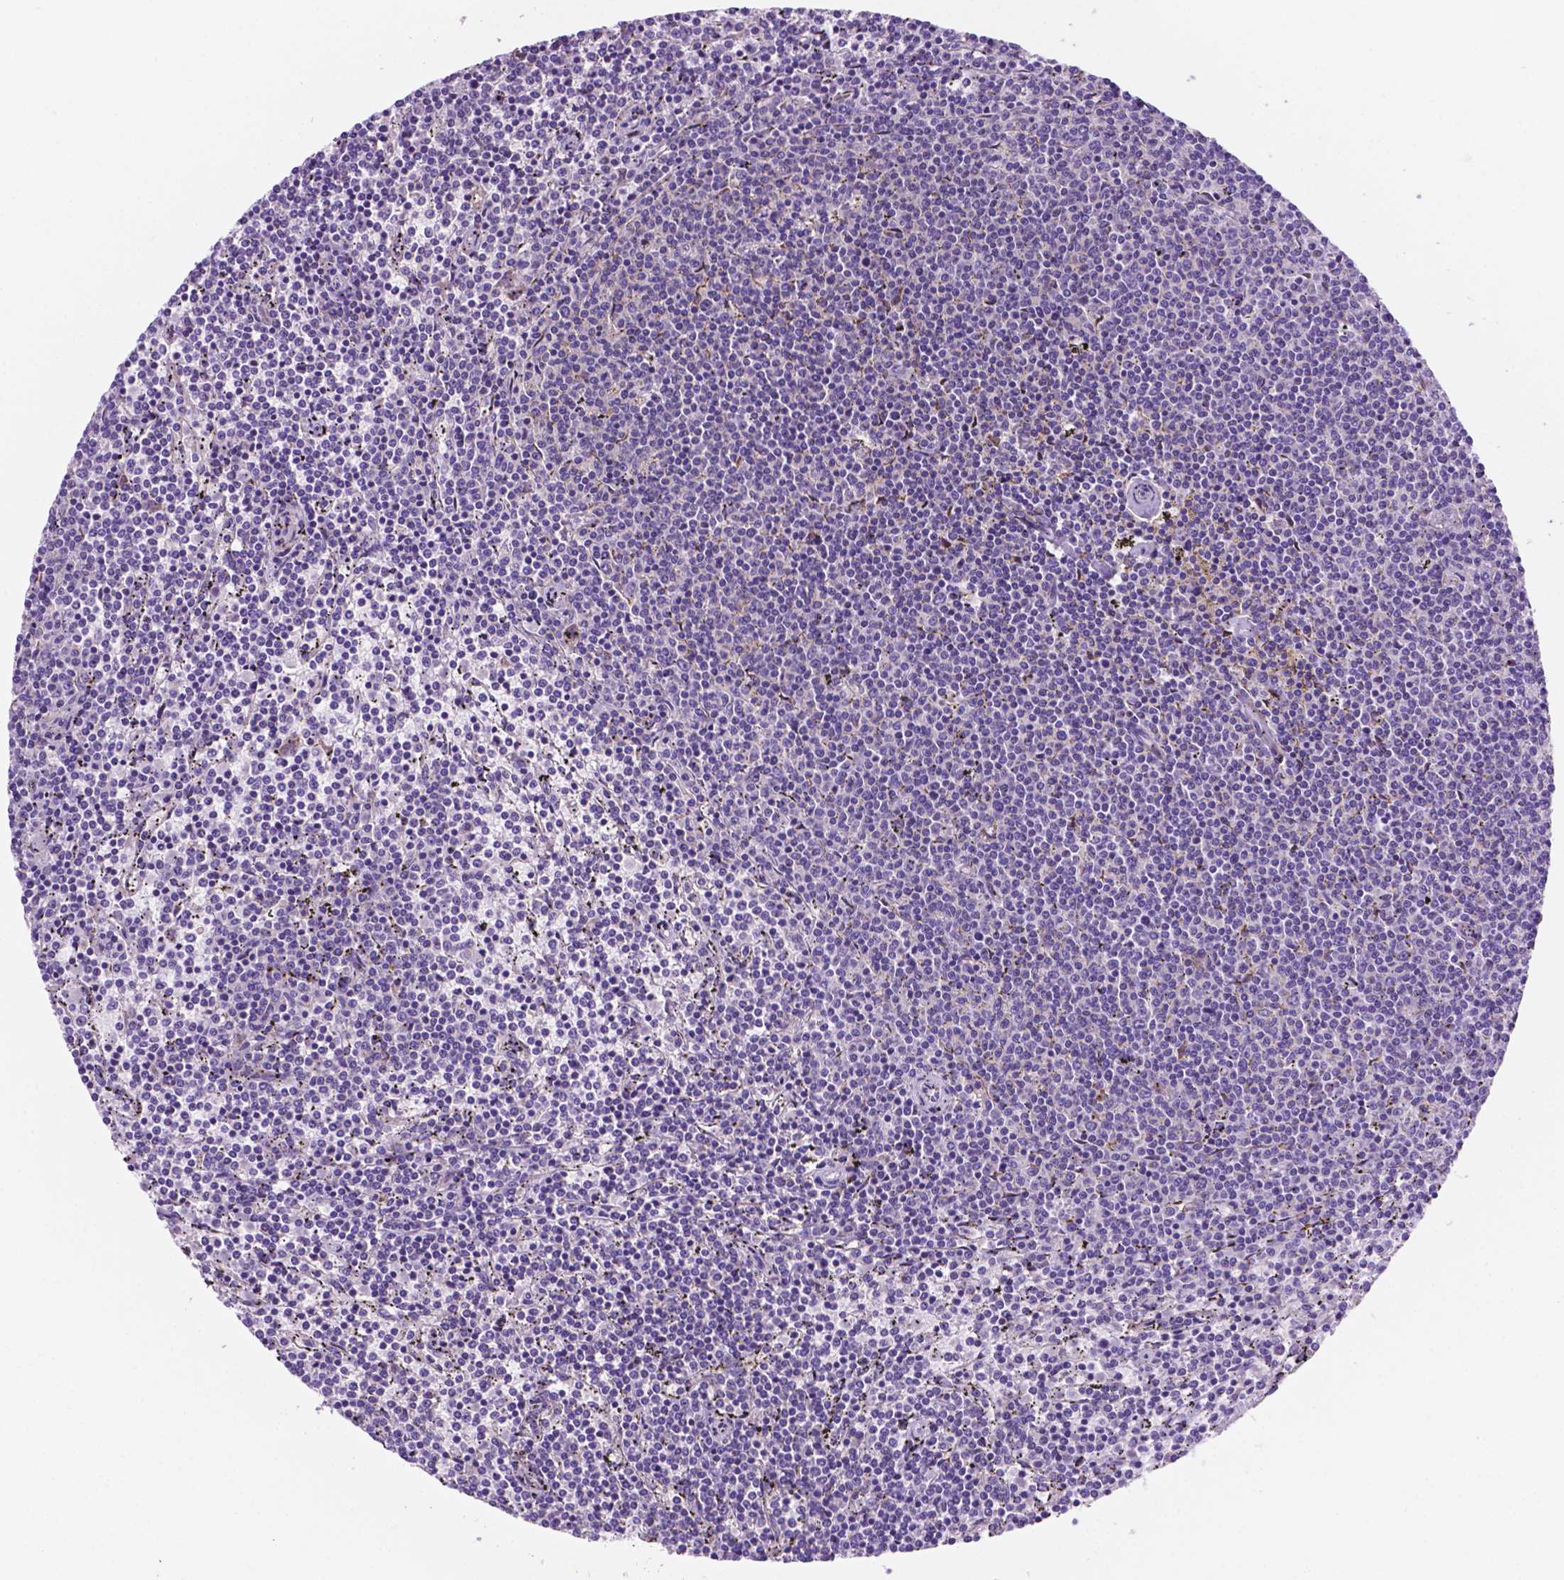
{"staining": {"intensity": "negative", "quantity": "none", "location": "none"}, "tissue": "lymphoma", "cell_type": "Tumor cells", "image_type": "cancer", "snomed": [{"axis": "morphology", "description": "Malignant lymphoma, non-Hodgkin's type, Low grade"}, {"axis": "topography", "description": "Spleen"}], "caption": "A micrograph of human lymphoma is negative for staining in tumor cells.", "gene": "CEACAM7", "patient": {"sex": "female", "age": 50}}